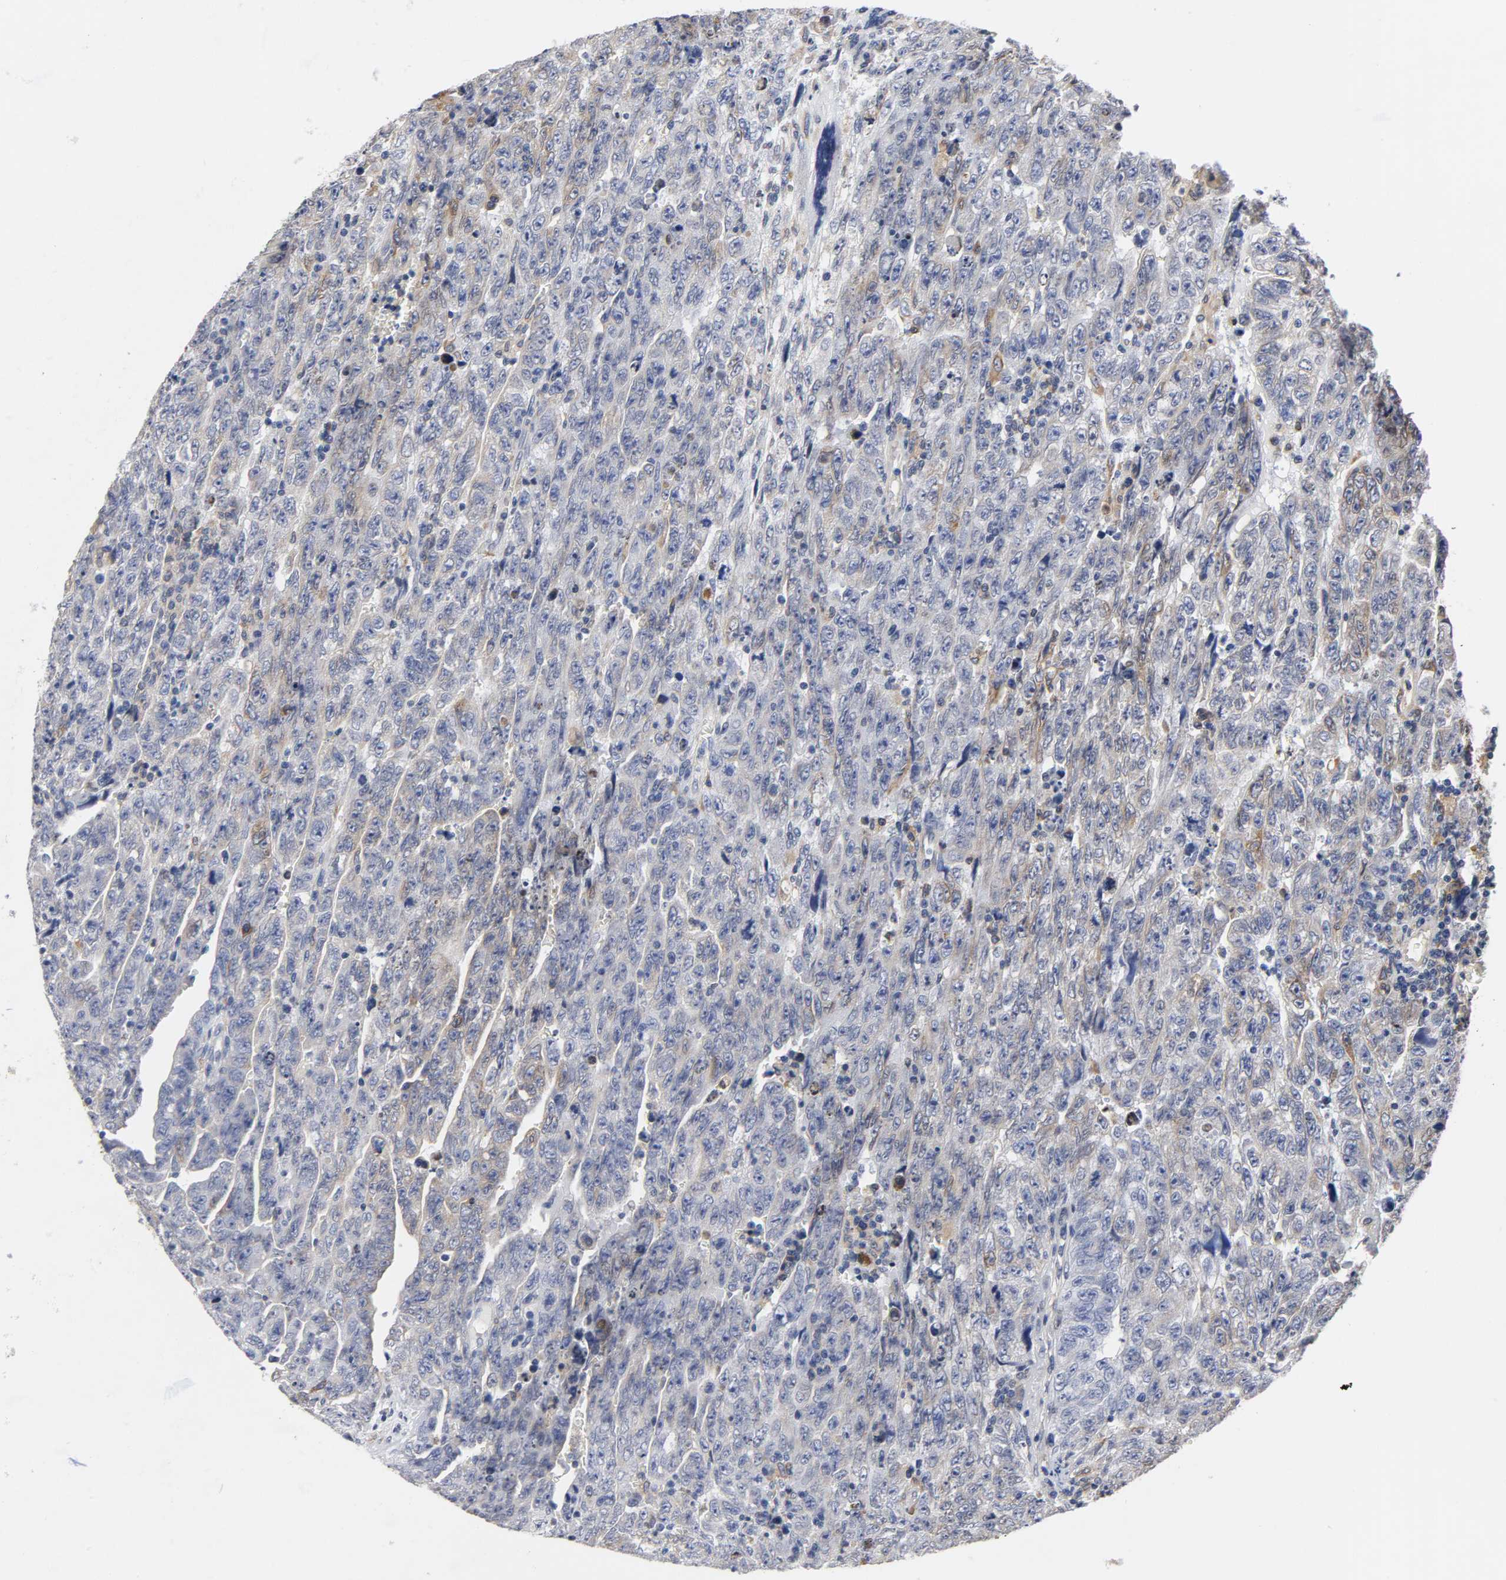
{"staining": {"intensity": "weak", "quantity": "25%-75%", "location": "cytoplasmic/membranous"}, "tissue": "testis cancer", "cell_type": "Tumor cells", "image_type": "cancer", "snomed": [{"axis": "morphology", "description": "Carcinoma, Embryonal, NOS"}, {"axis": "topography", "description": "Testis"}], "caption": "High-magnification brightfield microscopy of testis cancer (embryonal carcinoma) stained with DAB (brown) and counterstained with hematoxylin (blue). tumor cells exhibit weak cytoplasmic/membranous staining is appreciated in about25%-75% of cells.", "gene": "HCK", "patient": {"sex": "male", "age": 28}}